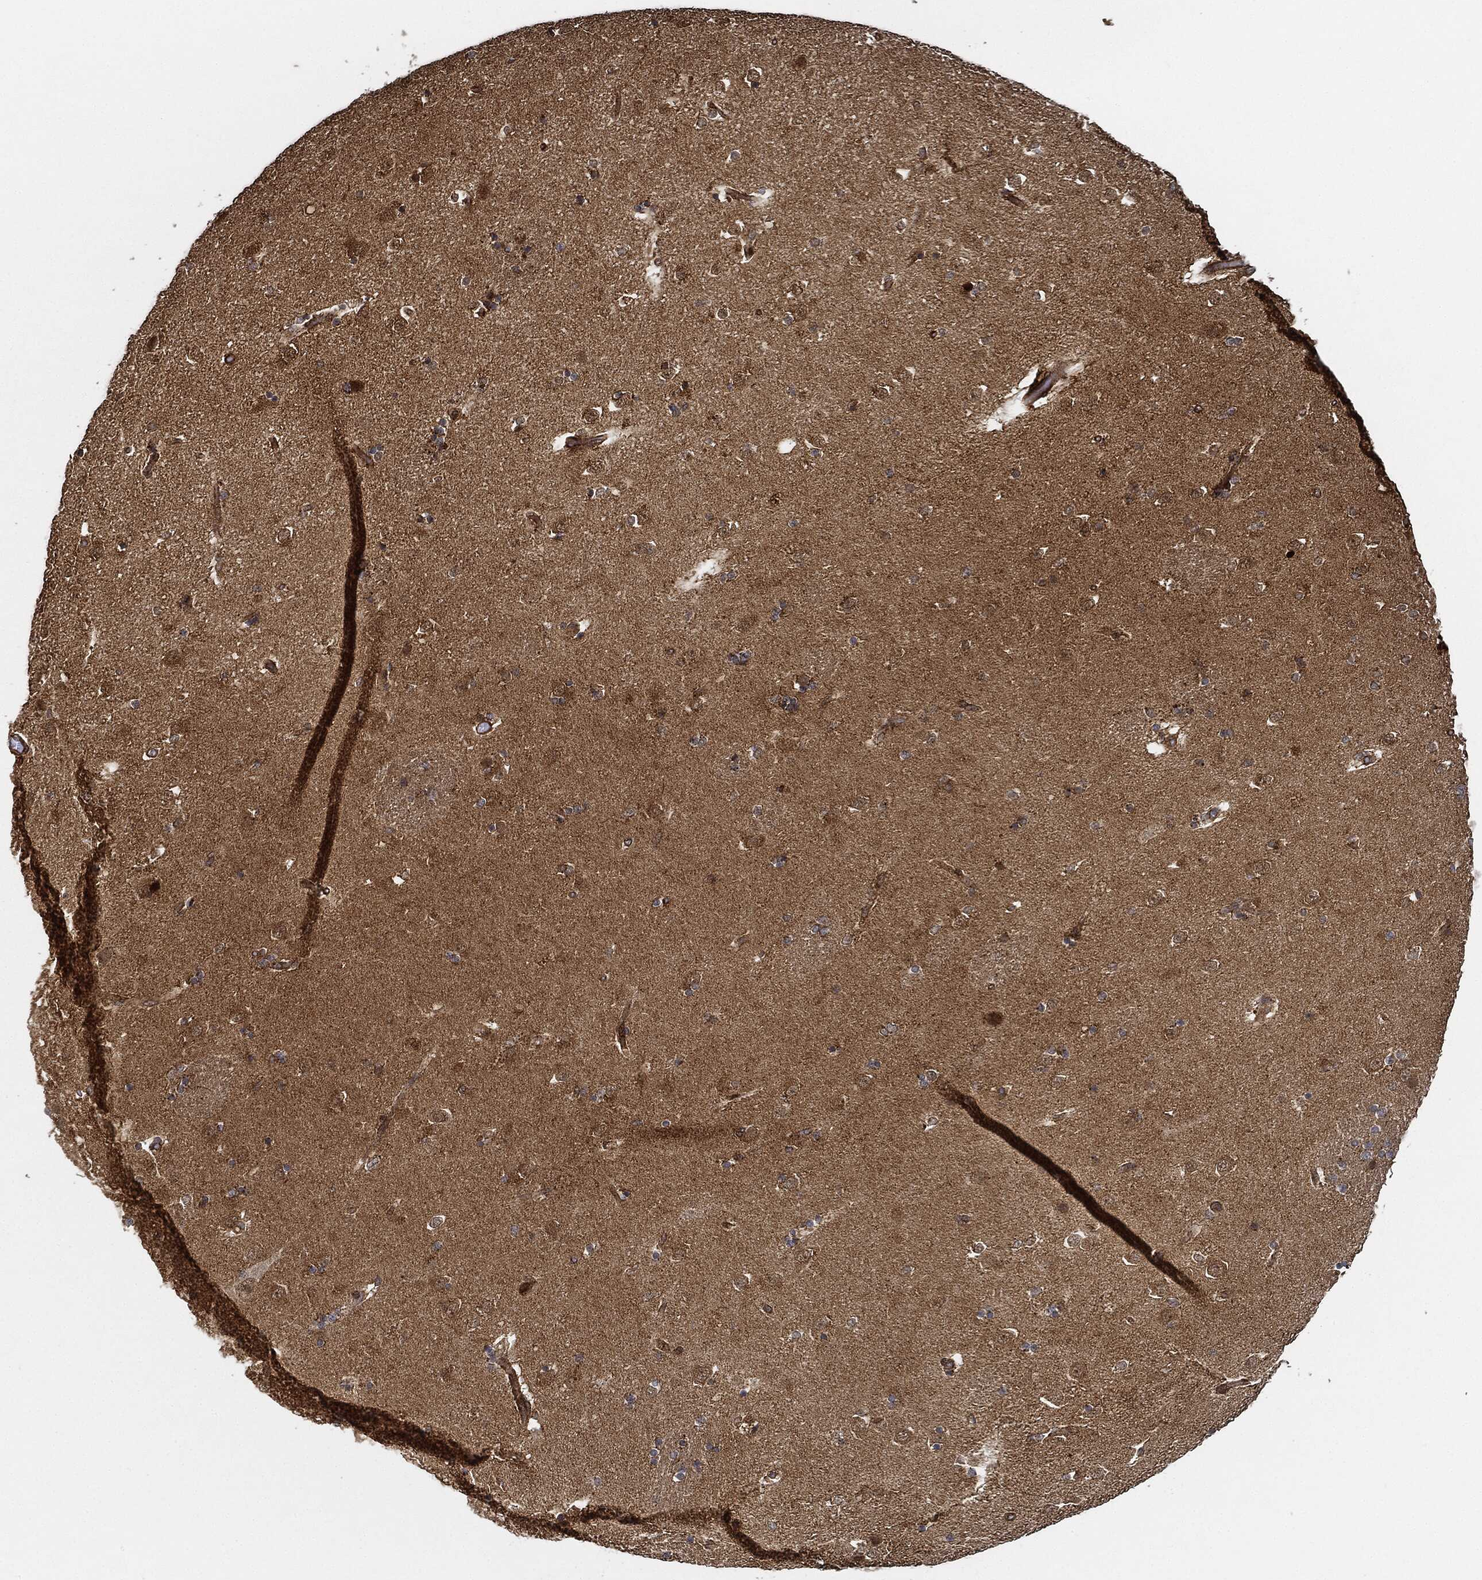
{"staining": {"intensity": "negative", "quantity": "none", "location": "none"}, "tissue": "caudate", "cell_type": "Glial cells", "image_type": "normal", "snomed": [{"axis": "morphology", "description": "Normal tissue, NOS"}, {"axis": "topography", "description": "Lateral ventricle wall"}], "caption": "DAB immunohistochemical staining of benign caudate displays no significant positivity in glial cells.", "gene": "MAP3K3", "patient": {"sex": "male", "age": 51}}